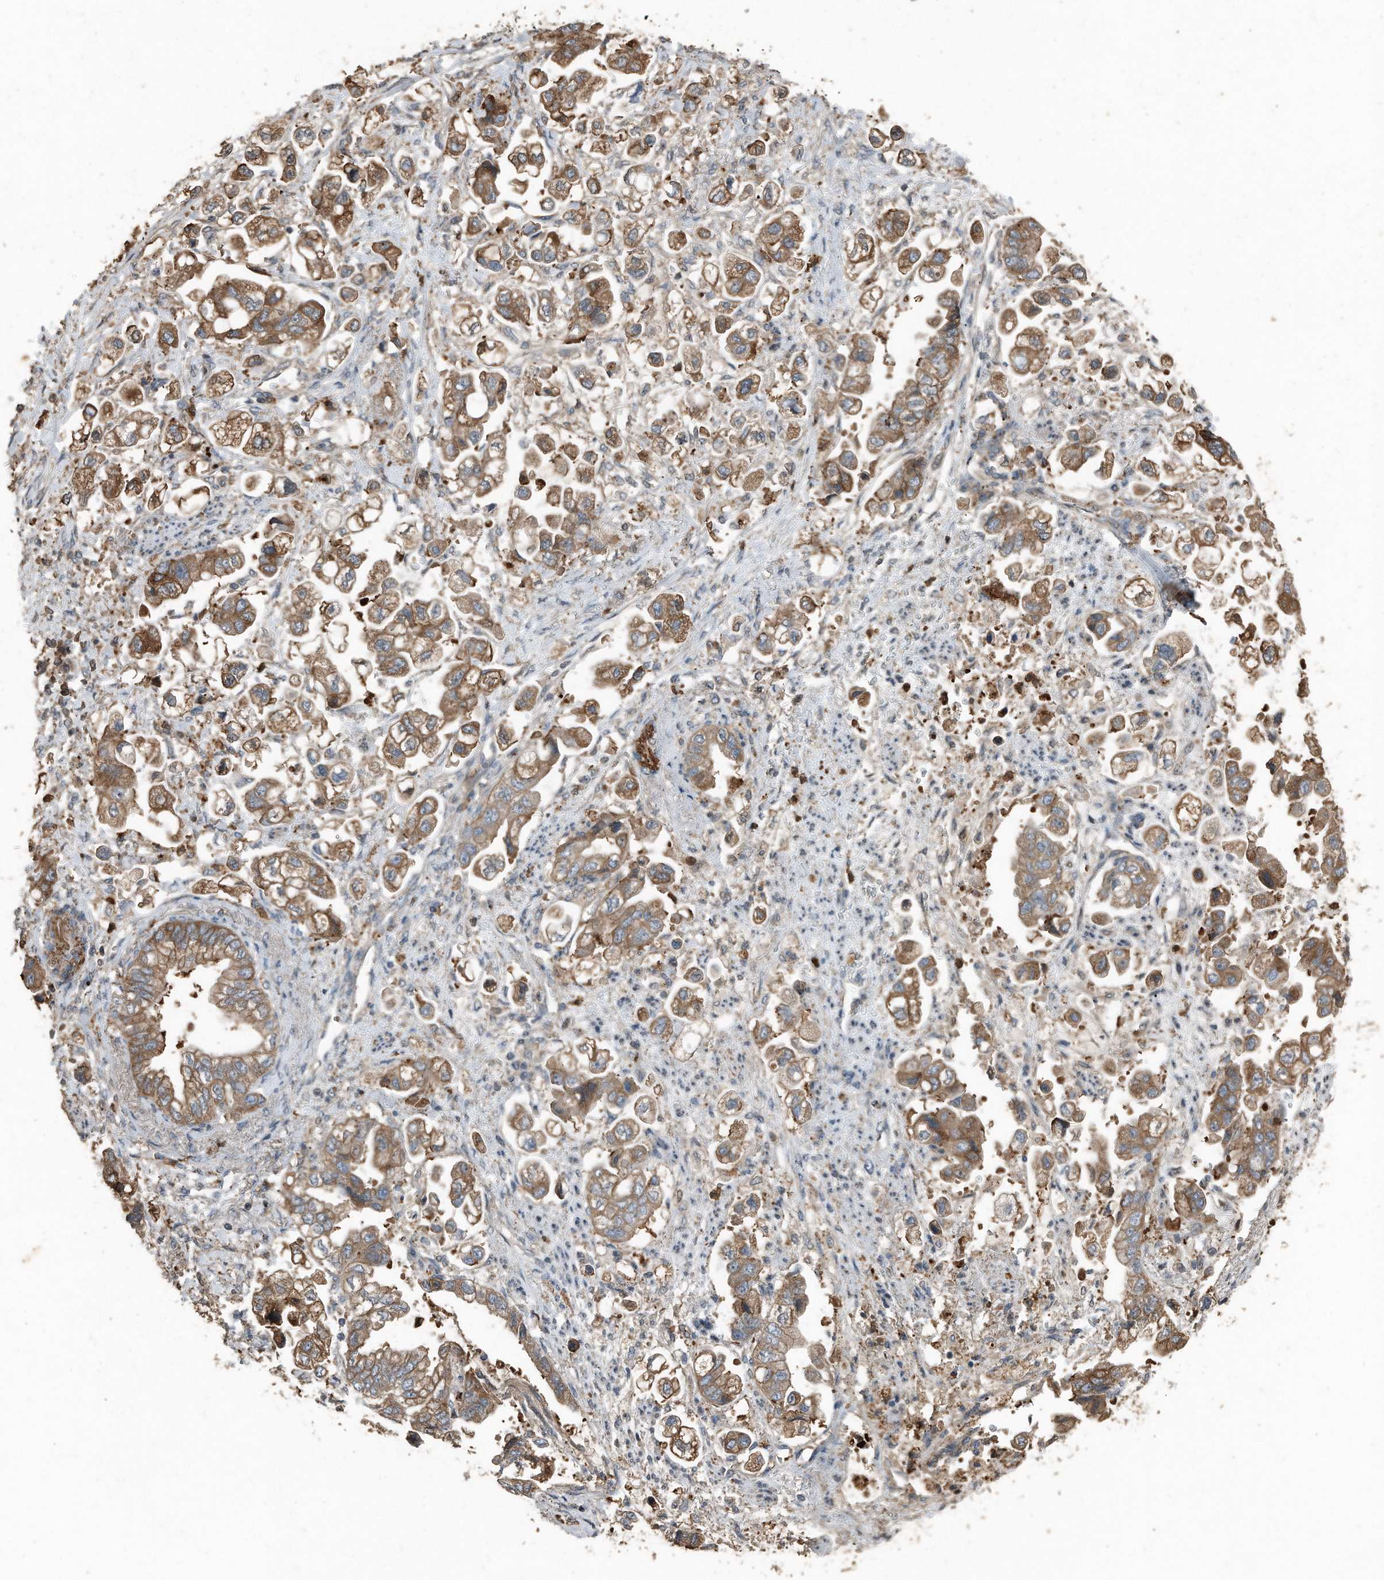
{"staining": {"intensity": "moderate", "quantity": ">75%", "location": "cytoplasmic/membranous"}, "tissue": "stomach cancer", "cell_type": "Tumor cells", "image_type": "cancer", "snomed": [{"axis": "morphology", "description": "Adenocarcinoma, NOS"}, {"axis": "topography", "description": "Stomach"}], "caption": "Stomach cancer (adenocarcinoma) stained with a protein marker displays moderate staining in tumor cells.", "gene": "C9", "patient": {"sex": "male", "age": 62}}